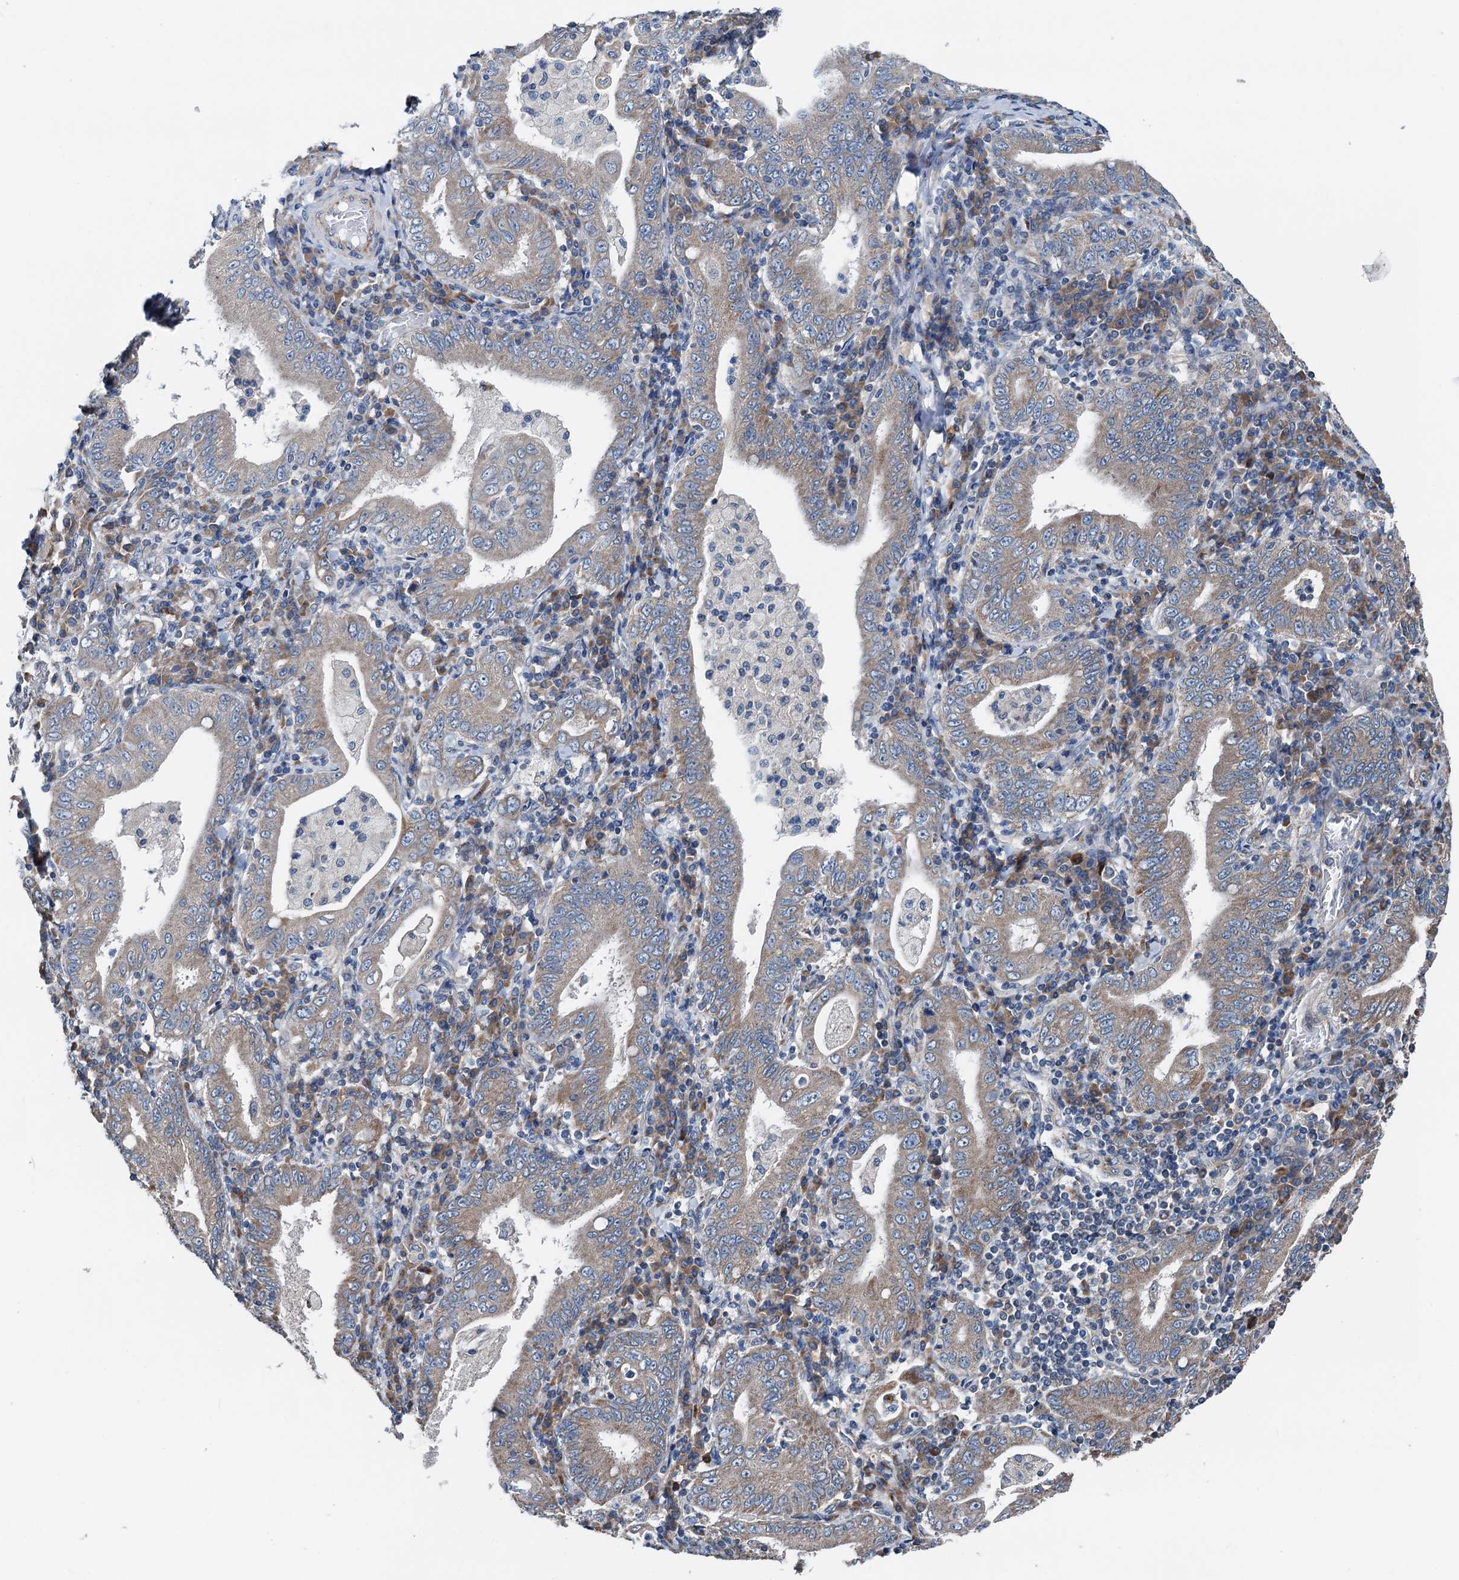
{"staining": {"intensity": "moderate", "quantity": "25%-75%", "location": "cytoplasmic/membranous"}, "tissue": "stomach cancer", "cell_type": "Tumor cells", "image_type": "cancer", "snomed": [{"axis": "morphology", "description": "Normal tissue, NOS"}, {"axis": "morphology", "description": "Adenocarcinoma, NOS"}, {"axis": "topography", "description": "Esophagus"}, {"axis": "topography", "description": "Stomach, upper"}, {"axis": "topography", "description": "Peripheral nerve tissue"}], "caption": "Immunohistochemistry (IHC) of stomach cancer exhibits medium levels of moderate cytoplasmic/membranous staining in approximately 25%-75% of tumor cells. (DAB (3,3'-diaminobenzidine) IHC with brightfield microscopy, high magnification).", "gene": "ELAC1", "patient": {"sex": "male", "age": 62}}